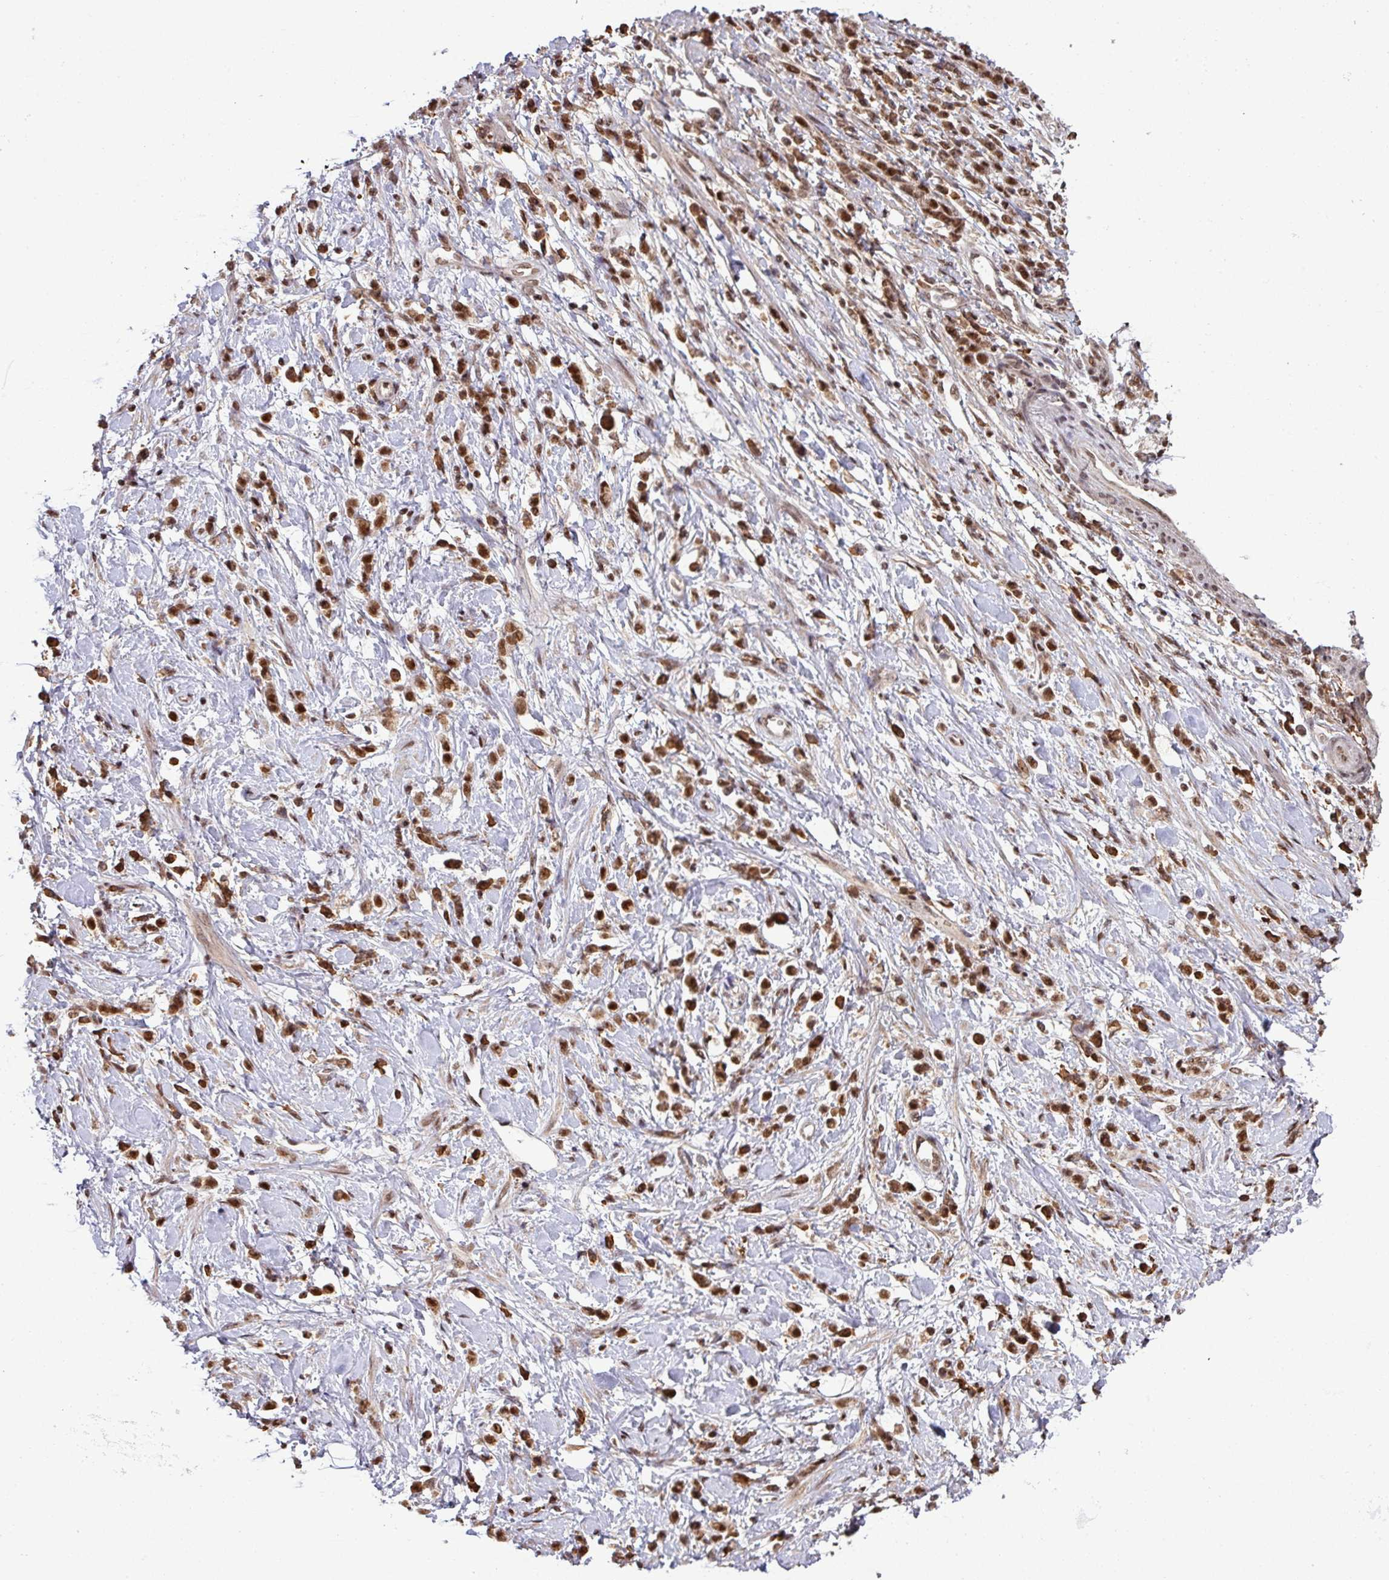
{"staining": {"intensity": "strong", "quantity": ">75%", "location": "nuclear"}, "tissue": "stomach cancer", "cell_type": "Tumor cells", "image_type": "cancer", "snomed": [{"axis": "morphology", "description": "Adenocarcinoma, NOS"}, {"axis": "topography", "description": "Stomach"}], "caption": "The immunohistochemical stain labels strong nuclear positivity in tumor cells of stomach cancer (adenocarcinoma) tissue. (DAB (3,3'-diaminobenzidine) IHC with brightfield microscopy, high magnification).", "gene": "PHF23", "patient": {"sex": "female", "age": 60}}